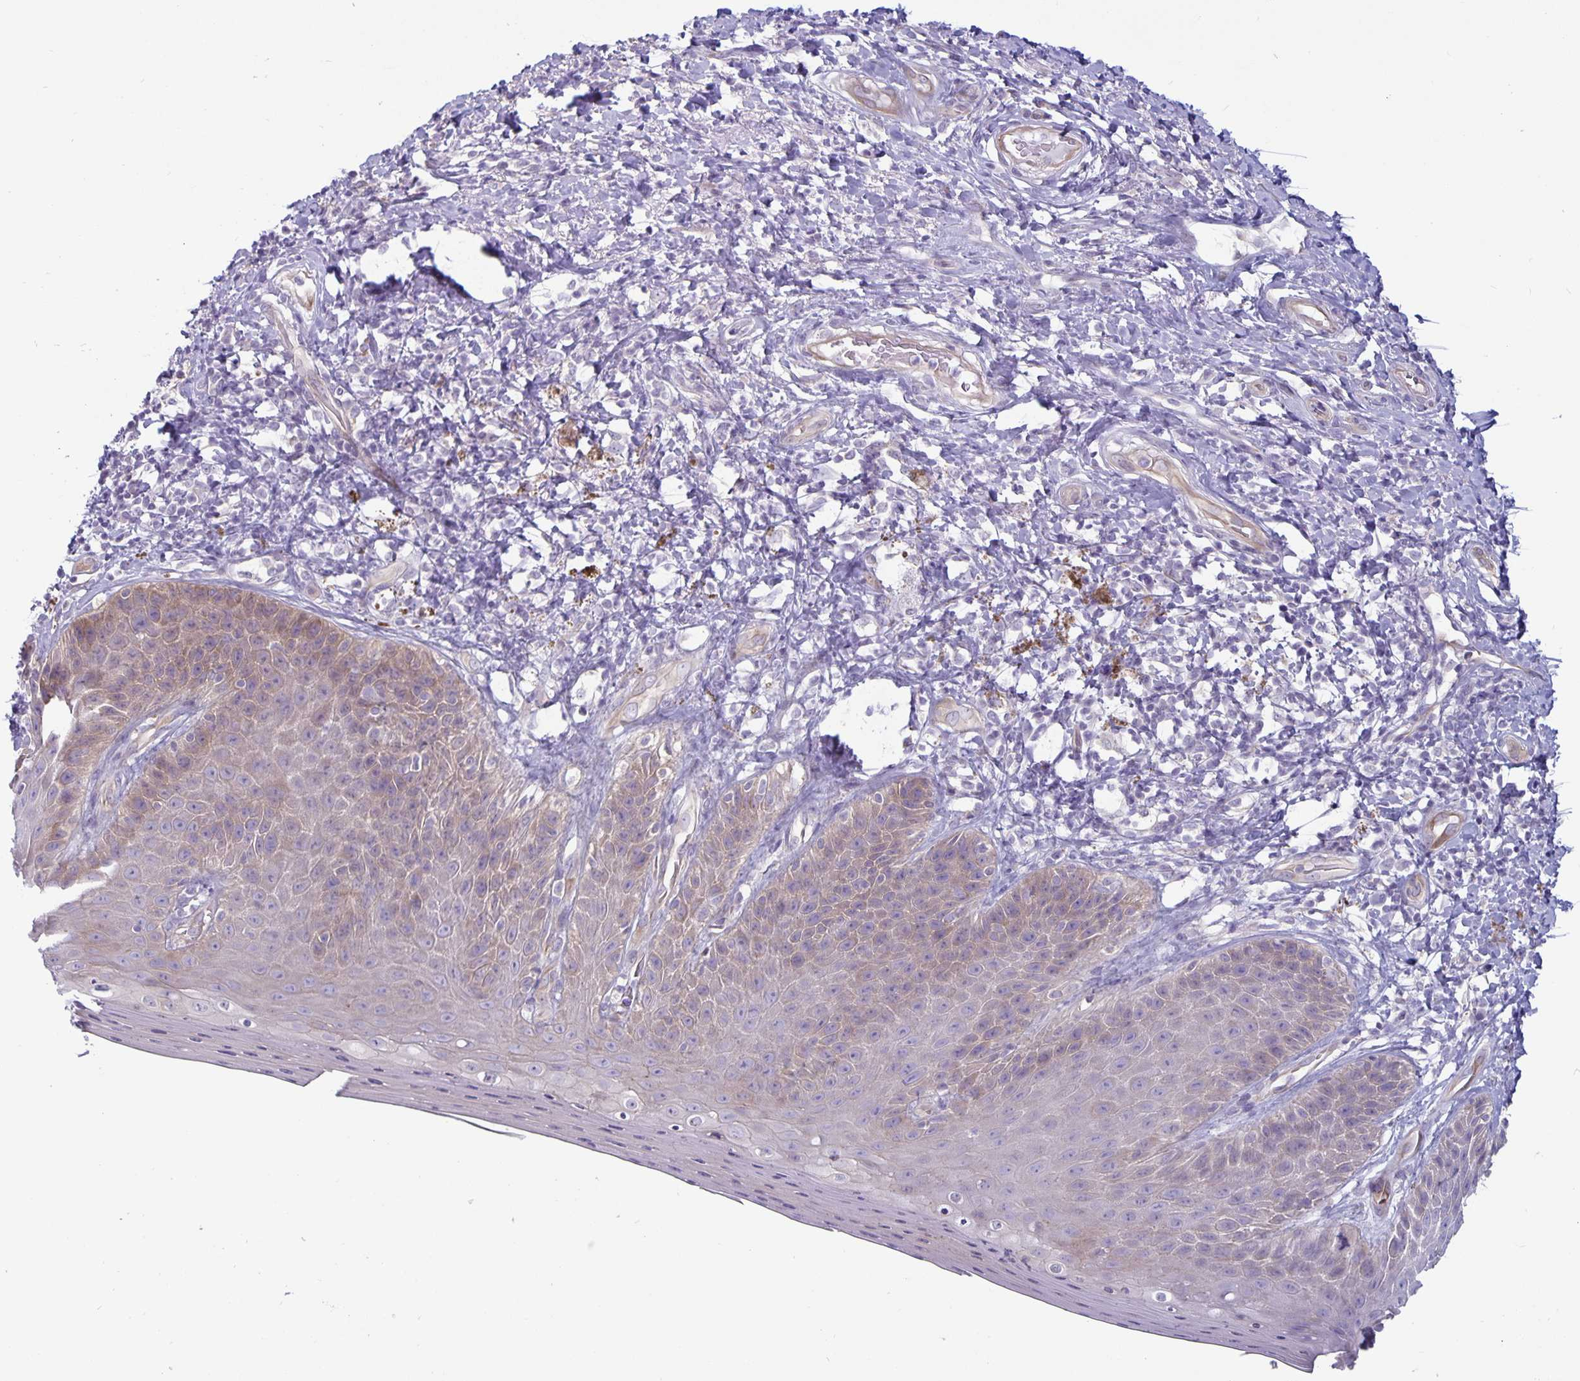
{"staining": {"intensity": "weak", "quantity": "<25%", "location": "cytoplasmic/membranous"}, "tissue": "skin", "cell_type": "Epidermal cells", "image_type": "normal", "snomed": [{"axis": "morphology", "description": "Normal tissue, NOS"}, {"axis": "topography", "description": "Anal"}, {"axis": "topography", "description": "Peripheral nerve tissue"}], "caption": "A high-resolution histopathology image shows IHC staining of benign skin, which displays no significant expression in epidermal cells. (Brightfield microscopy of DAB IHC at high magnification).", "gene": "PLCB3", "patient": {"sex": "male", "age": 53}}